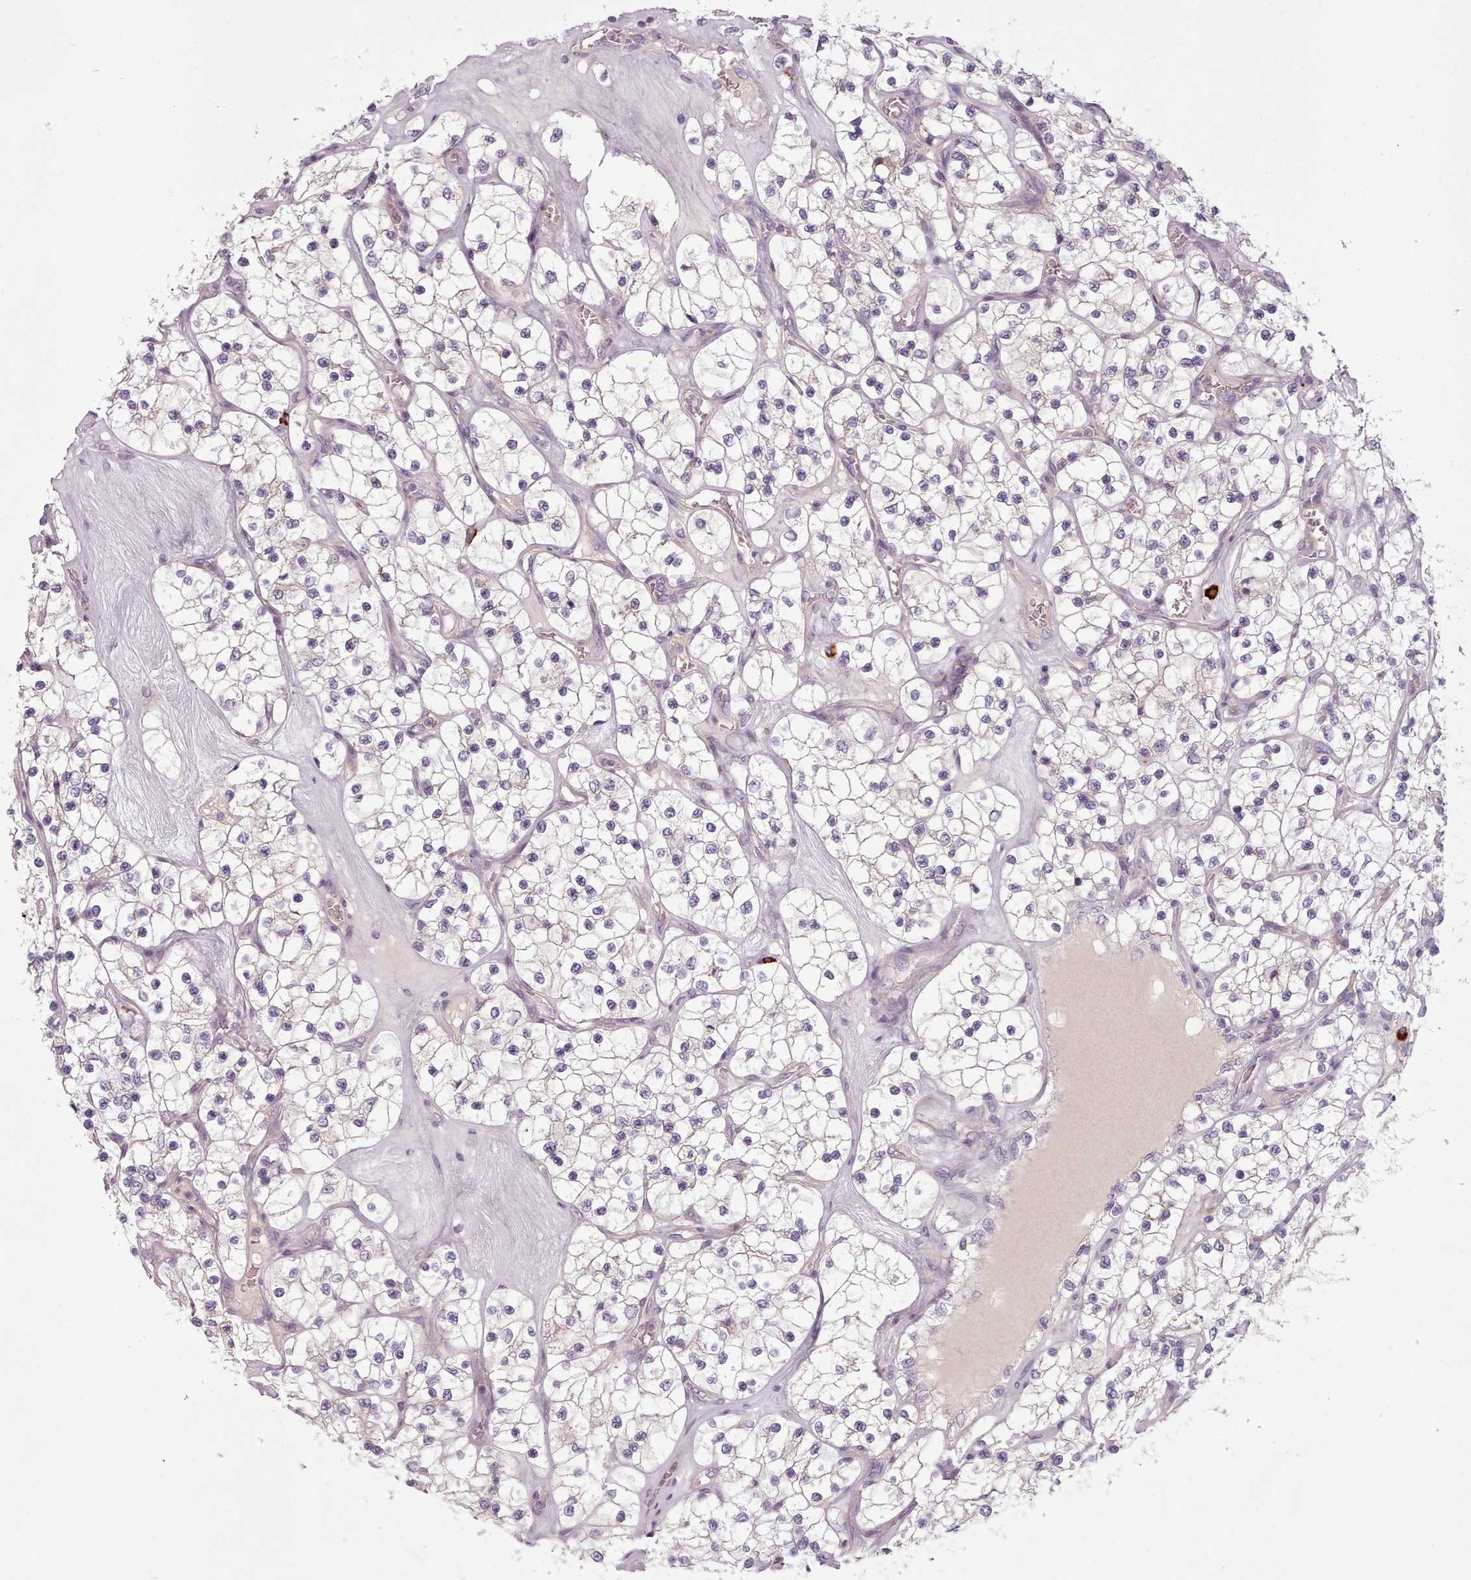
{"staining": {"intensity": "negative", "quantity": "none", "location": "none"}, "tissue": "renal cancer", "cell_type": "Tumor cells", "image_type": "cancer", "snomed": [{"axis": "morphology", "description": "Adenocarcinoma, NOS"}, {"axis": "topography", "description": "Kidney"}], "caption": "High magnification brightfield microscopy of renal cancer stained with DAB (3,3'-diaminobenzidine) (brown) and counterstained with hematoxylin (blue): tumor cells show no significant staining.", "gene": "LAPTM5", "patient": {"sex": "female", "age": 69}}